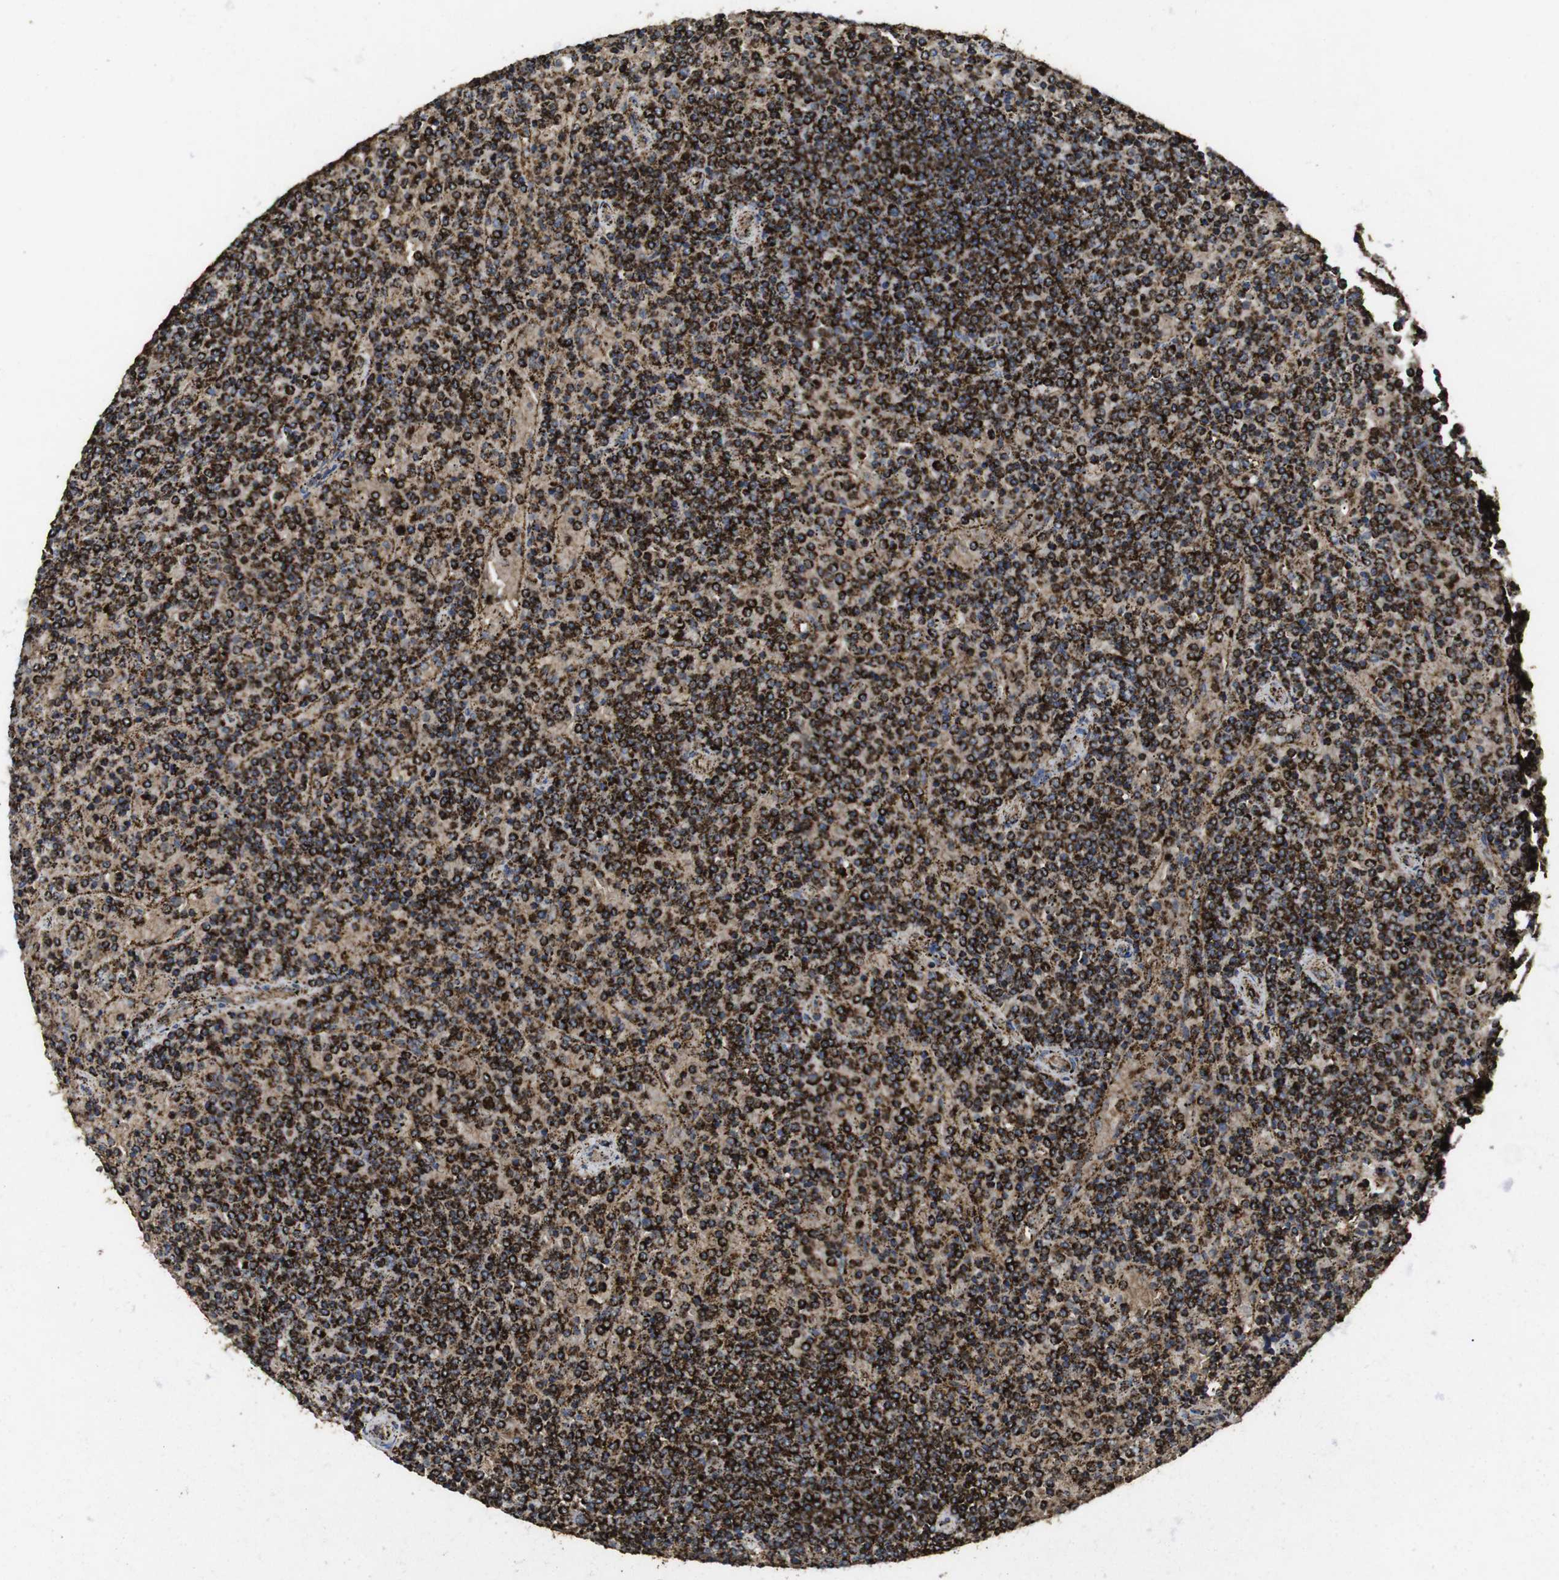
{"staining": {"intensity": "strong", "quantity": ">75%", "location": "cytoplasmic/membranous"}, "tissue": "lymphoma", "cell_type": "Tumor cells", "image_type": "cancer", "snomed": [{"axis": "morphology", "description": "Malignant lymphoma, non-Hodgkin's type, Low grade"}, {"axis": "topography", "description": "Spleen"}], "caption": "IHC (DAB) staining of human malignant lymphoma, non-Hodgkin's type (low-grade) reveals strong cytoplasmic/membranous protein staining in about >75% of tumor cells.", "gene": "ATP5F1A", "patient": {"sex": "female", "age": 77}}